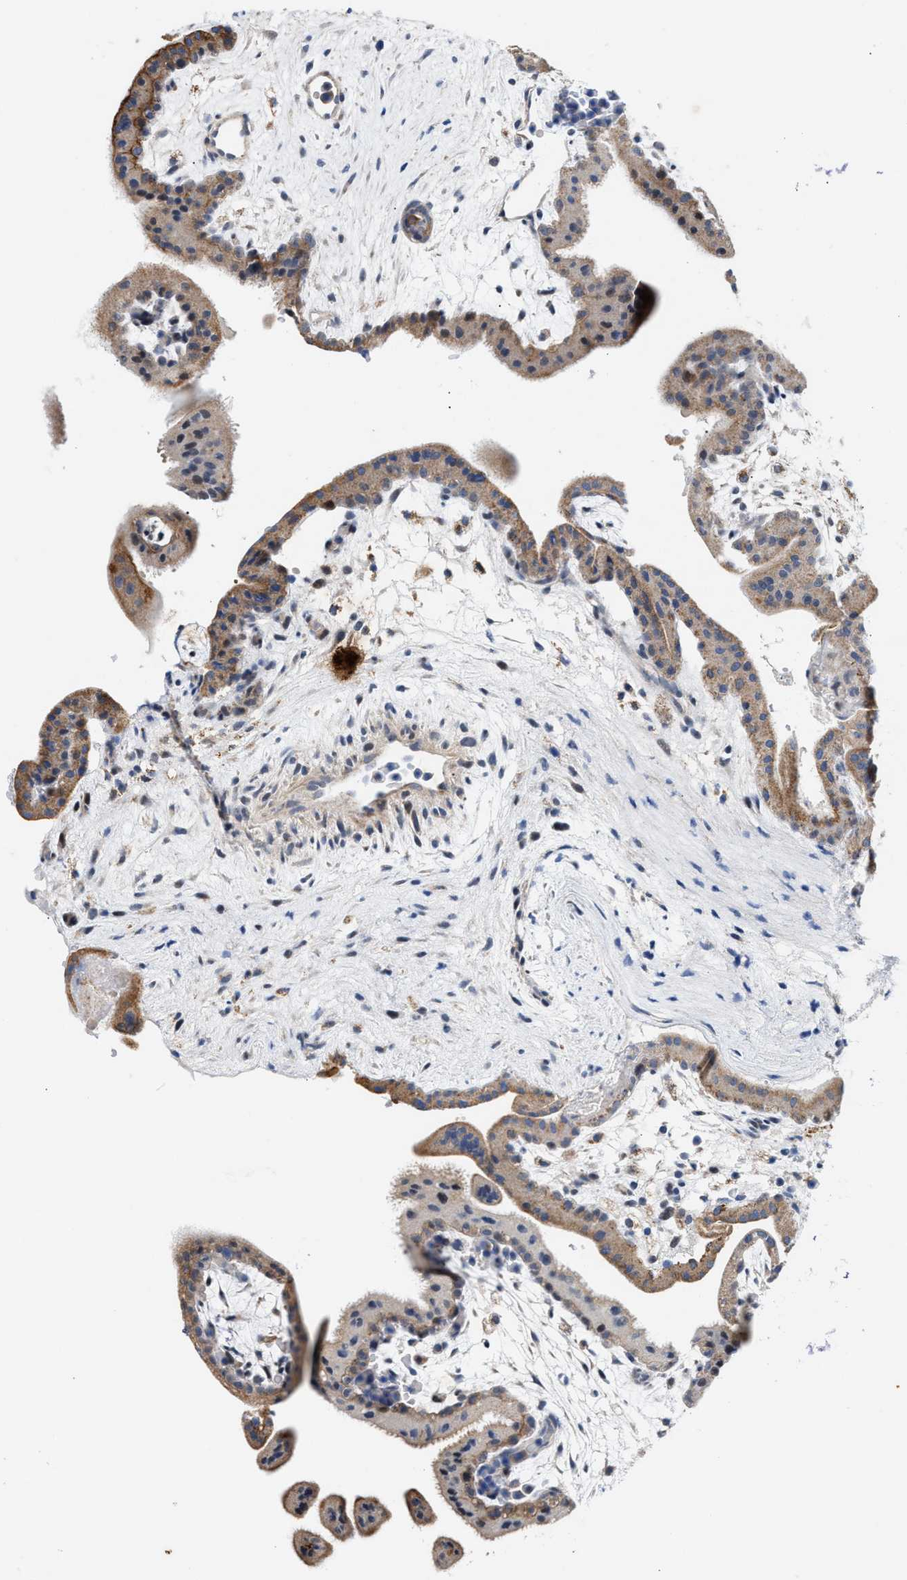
{"staining": {"intensity": "weak", "quantity": "25%-75%", "location": "cytoplasmic/membranous"}, "tissue": "placenta", "cell_type": "Decidual cells", "image_type": "normal", "snomed": [{"axis": "morphology", "description": "Normal tissue, NOS"}, {"axis": "topography", "description": "Placenta"}], "caption": "Immunohistochemistry staining of normal placenta, which displays low levels of weak cytoplasmic/membranous staining in about 25%-75% of decidual cells indicating weak cytoplasmic/membranous protein staining. The staining was performed using DAB (brown) for protein detection and nuclei were counterstained in hematoxylin (blue).", "gene": "JAG1", "patient": {"sex": "female", "age": 35}}